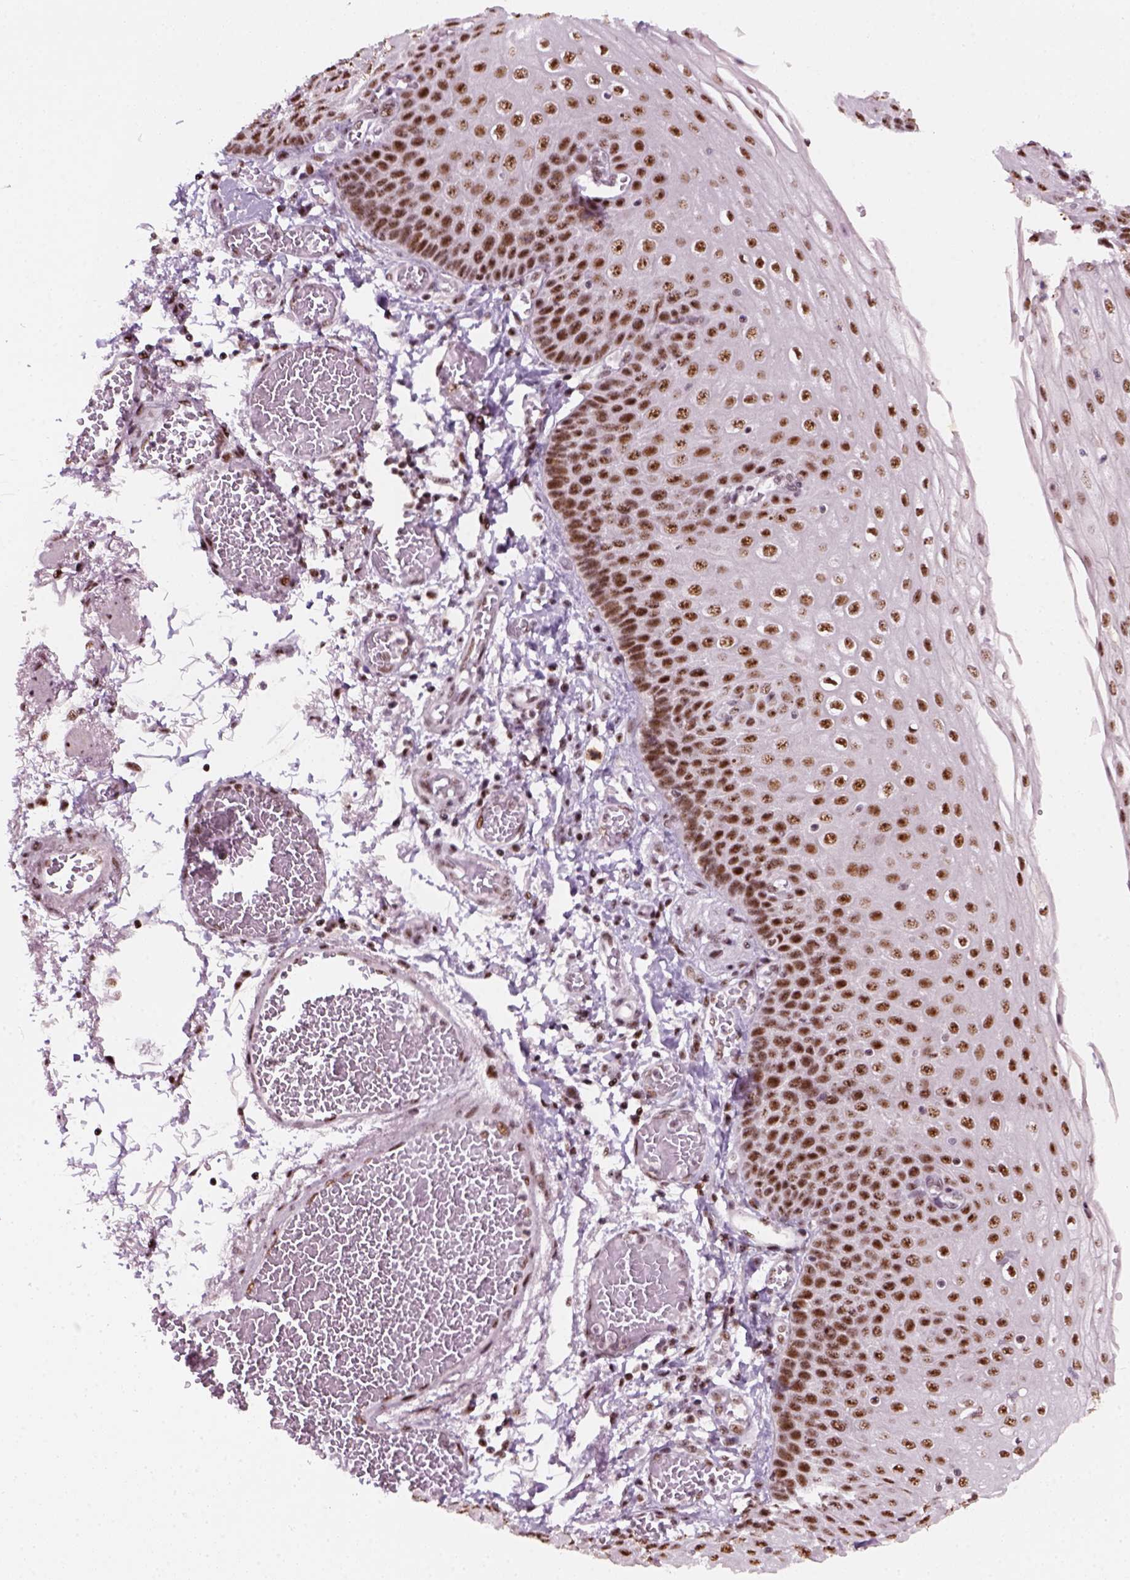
{"staining": {"intensity": "moderate", "quantity": ">75%", "location": "nuclear"}, "tissue": "esophagus", "cell_type": "Squamous epithelial cells", "image_type": "normal", "snomed": [{"axis": "morphology", "description": "Normal tissue, NOS"}, {"axis": "morphology", "description": "Adenocarcinoma, NOS"}, {"axis": "topography", "description": "Esophagus"}], "caption": "Immunohistochemistry image of benign esophagus: esophagus stained using immunohistochemistry exhibits medium levels of moderate protein expression localized specifically in the nuclear of squamous epithelial cells, appearing as a nuclear brown color.", "gene": "GTF2F1", "patient": {"sex": "male", "age": 81}}